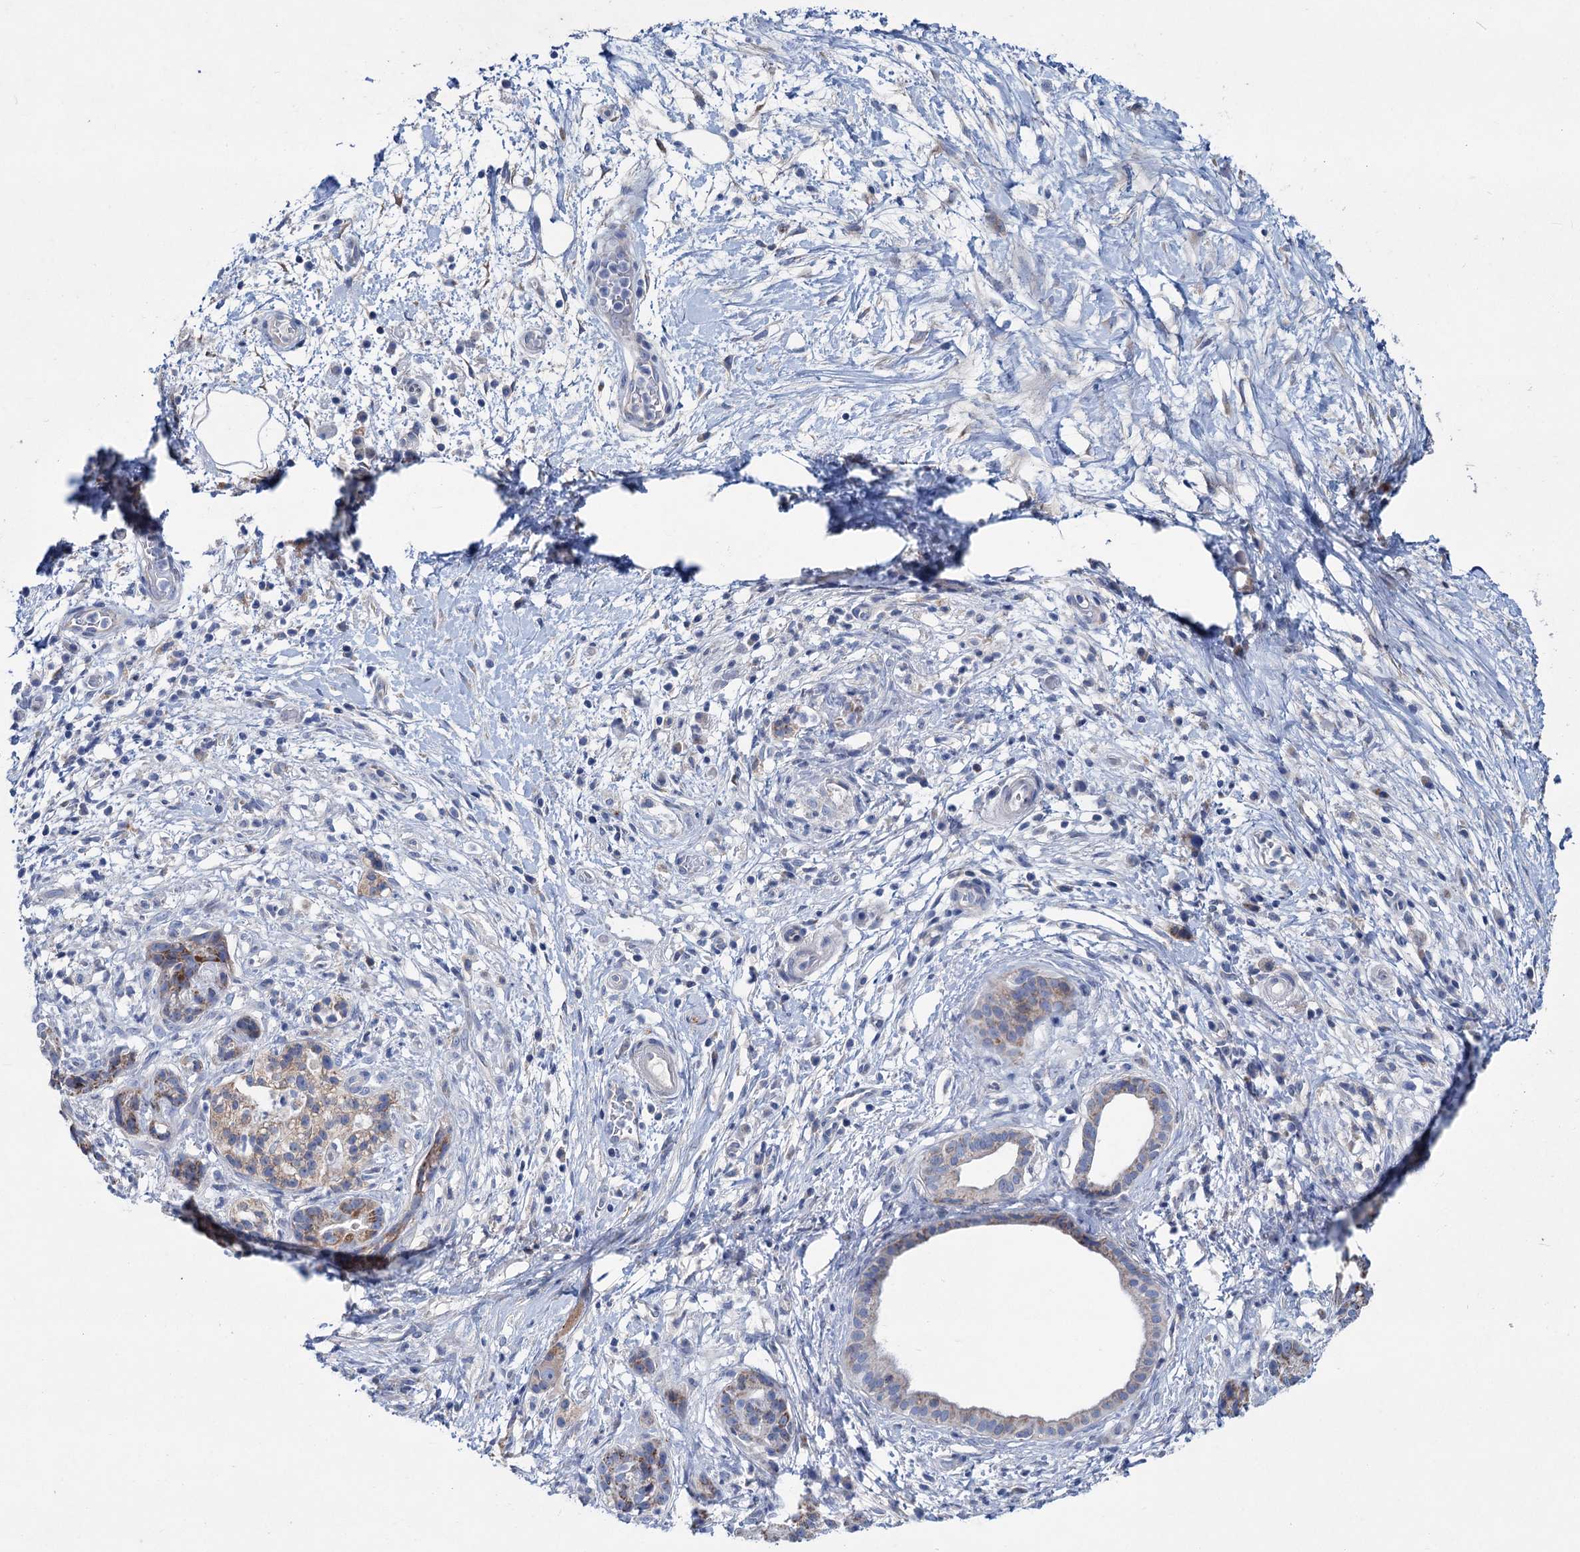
{"staining": {"intensity": "moderate", "quantity": "<25%", "location": "cytoplasmic/membranous"}, "tissue": "pancreatic cancer", "cell_type": "Tumor cells", "image_type": "cancer", "snomed": [{"axis": "morphology", "description": "Adenocarcinoma, NOS"}, {"axis": "topography", "description": "Pancreas"}], "caption": "Adenocarcinoma (pancreatic) tissue shows moderate cytoplasmic/membranous staining in approximately <25% of tumor cells, visualized by immunohistochemistry.", "gene": "CHDH", "patient": {"sex": "female", "age": 73}}